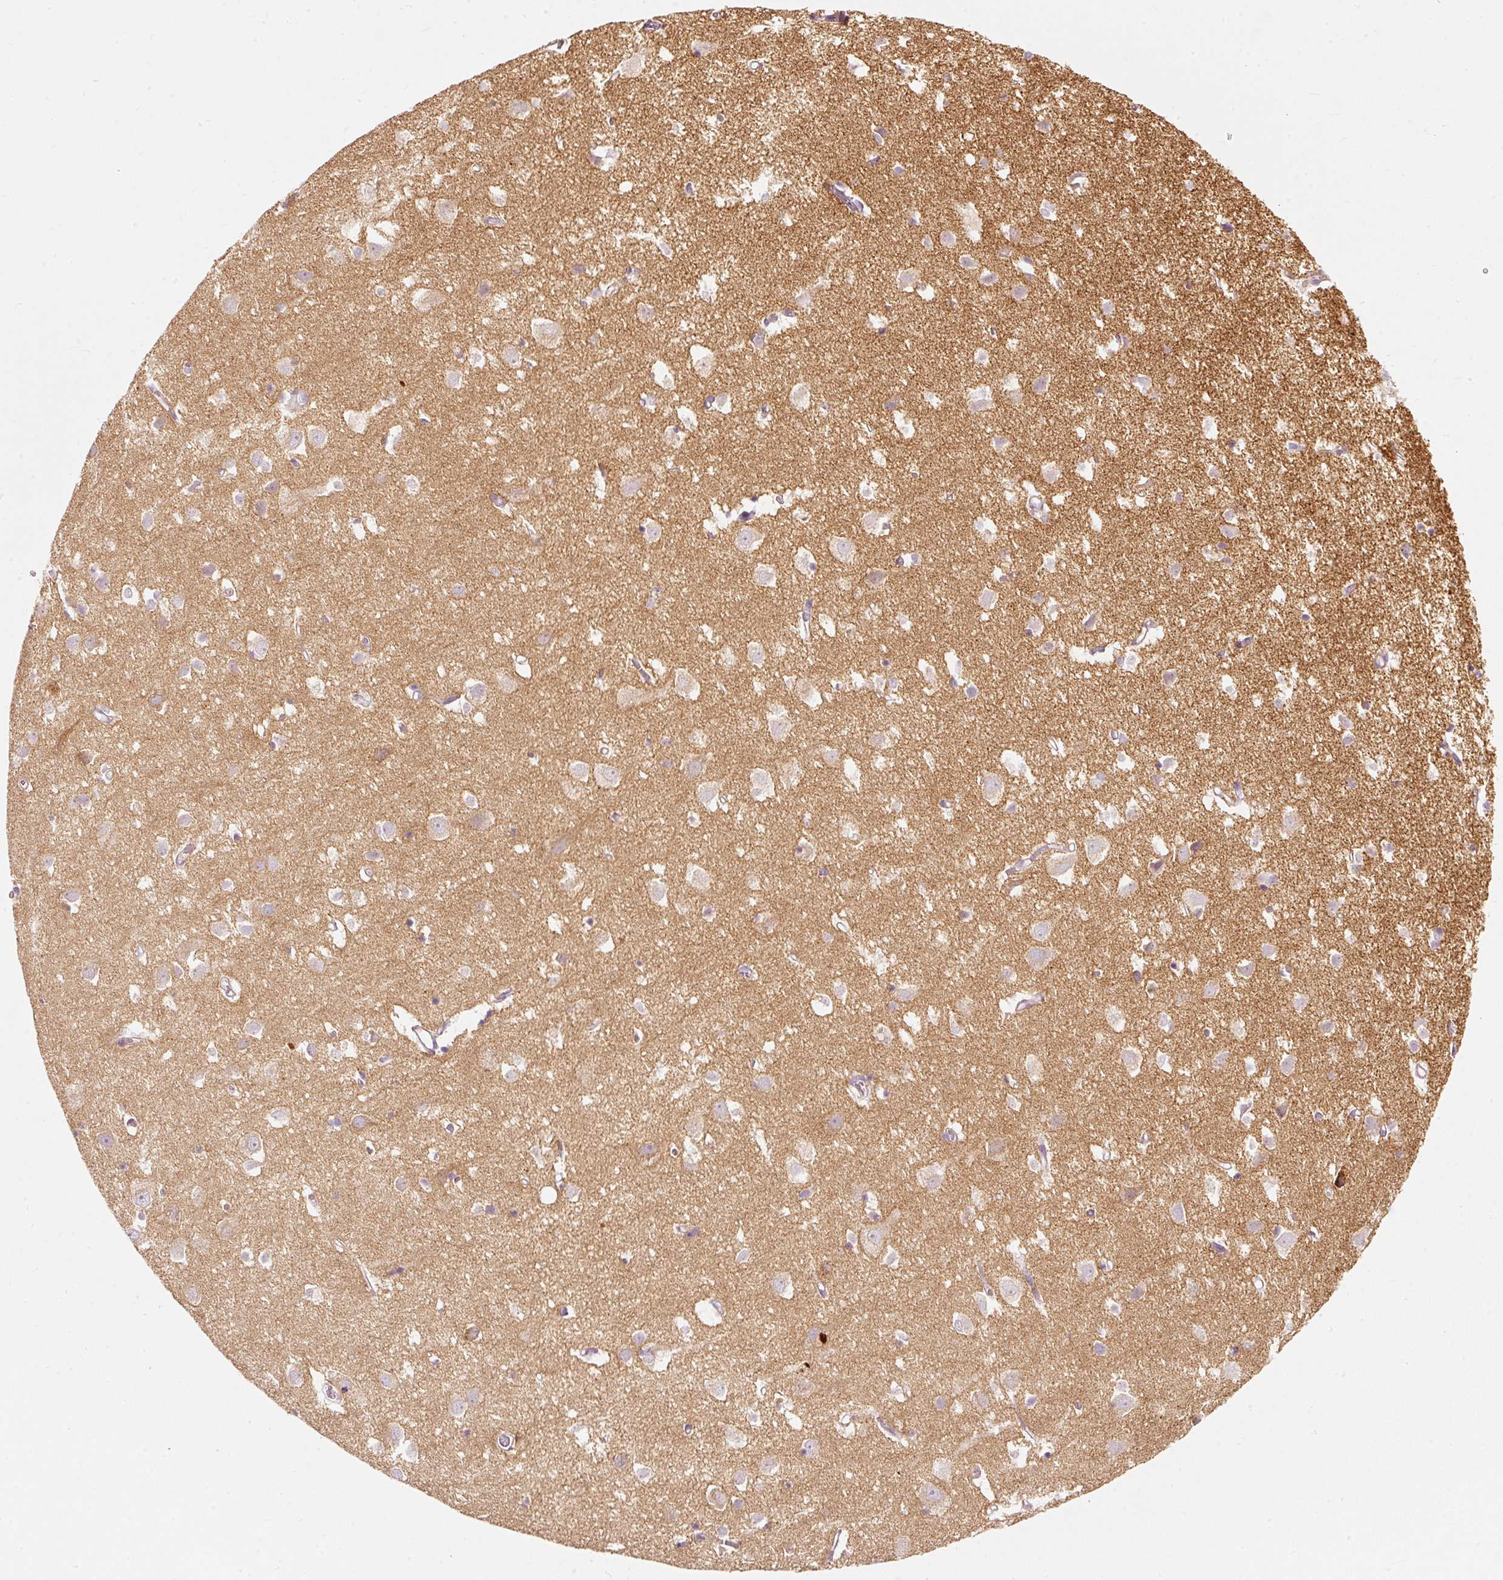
{"staining": {"intensity": "negative", "quantity": "none", "location": "none"}, "tissue": "cerebral cortex", "cell_type": "Endothelial cells", "image_type": "normal", "snomed": [{"axis": "morphology", "description": "Normal tissue, NOS"}, {"axis": "topography", "description": "Cerebral cortex"}], "caption": "Human cerebral cortex stained for a protein using IHC reveals no staining in endothelial cells.", "gene": "MTHFD2", "patient": {"sex": "male", "age": 70}}